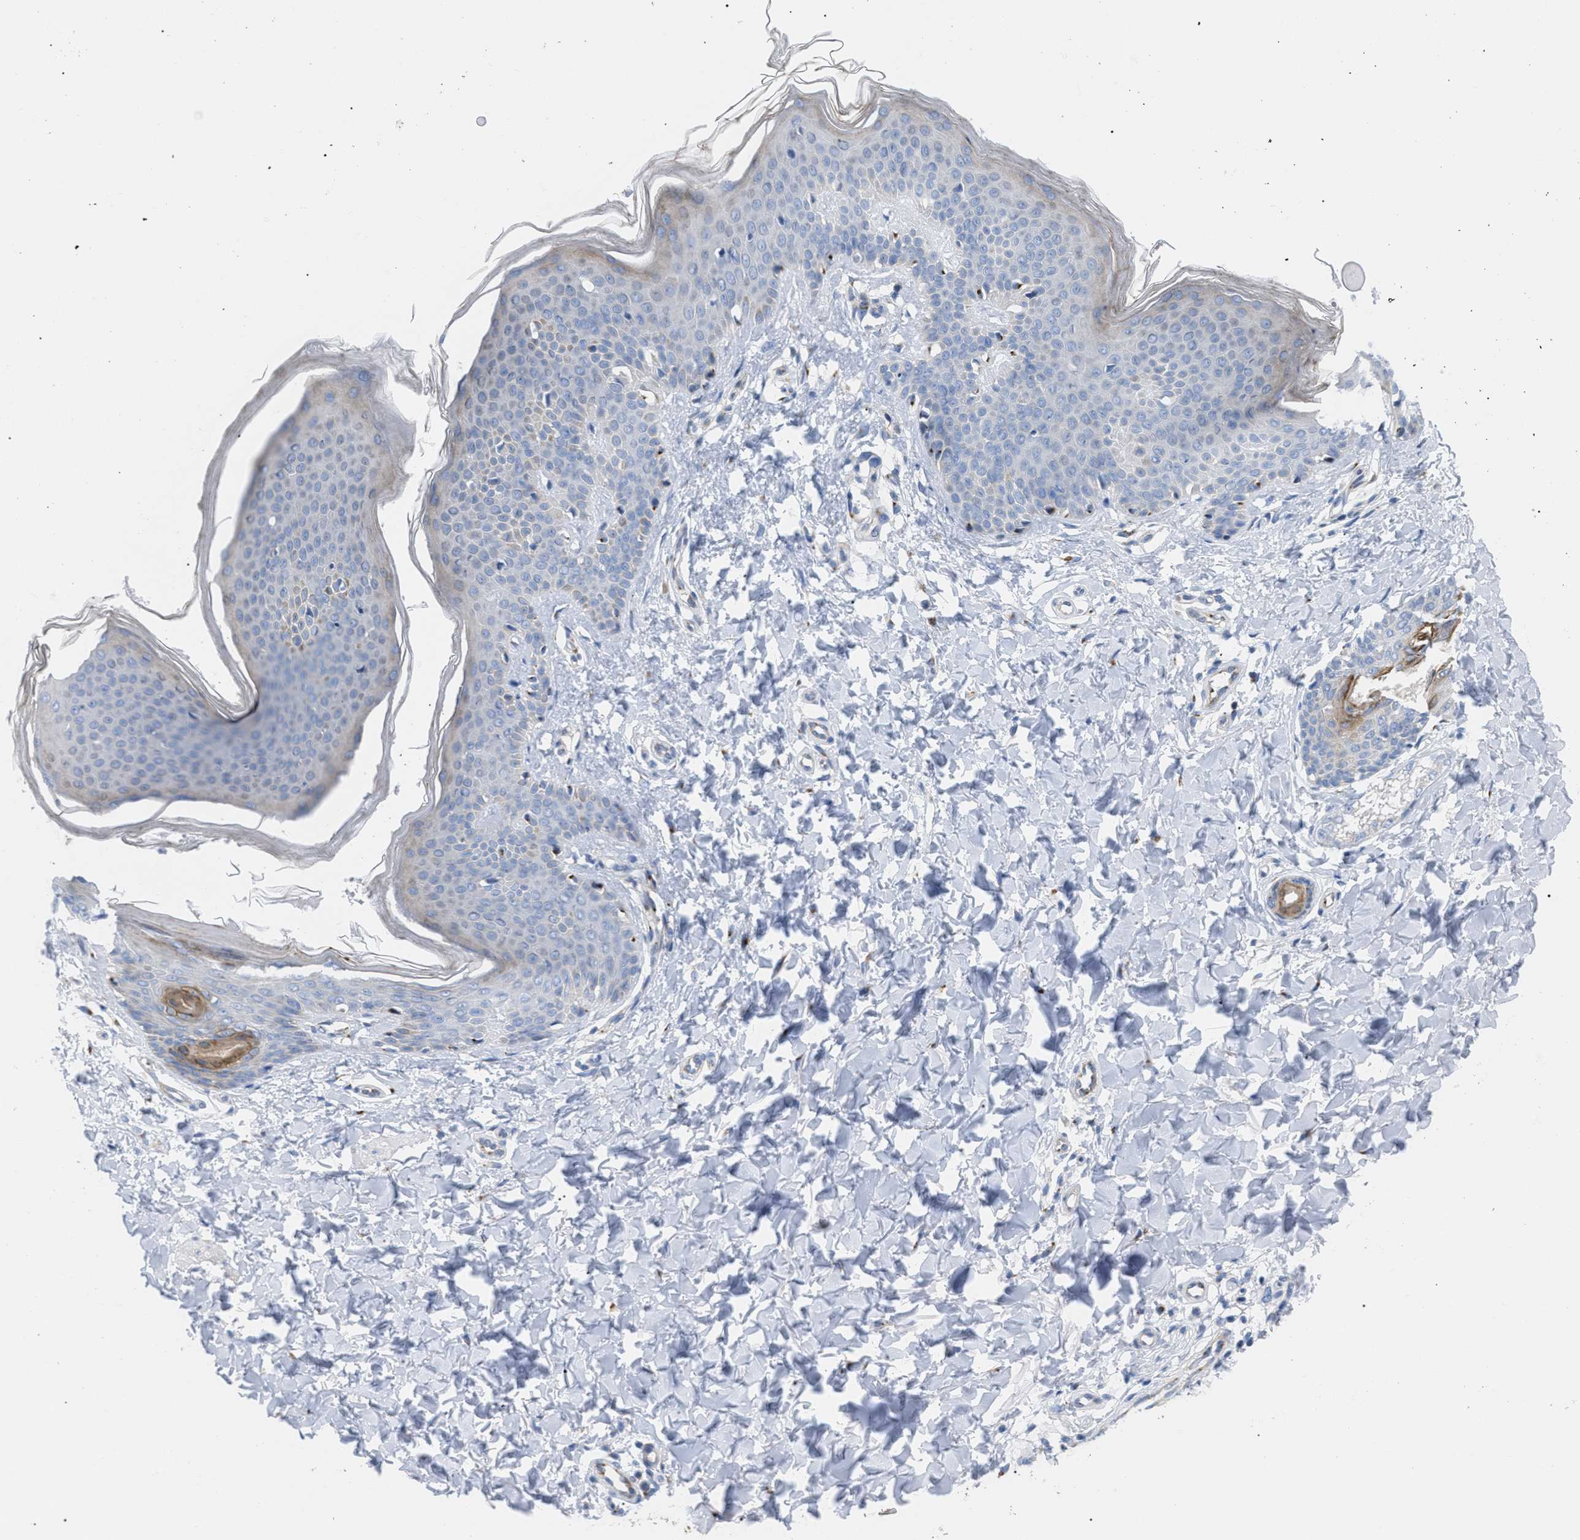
{"staining": {"intensity": "moderate", "quantity": ">75%", "location": "cytoplasmic/membranous"}, "tissue": "skin", "cell_type": "Fibroblasts", "image_type": "normal", "snomed": [{"axis": "morphology", "description": "Normal tissue, NOS"}, {"axis": "topography", "description": "Skin"}], "caption": "Fibroblasts exhibit medium levels of moderate cytoplasmic/membranous positivity in about >75% of cells in normal skin. (DAB (3,3'-diaminobenzidine) = brown stain, brightfield microscopy at high magnification).", "gene": "TMEM17", "patient": {"sex": "female", "age": 17}}